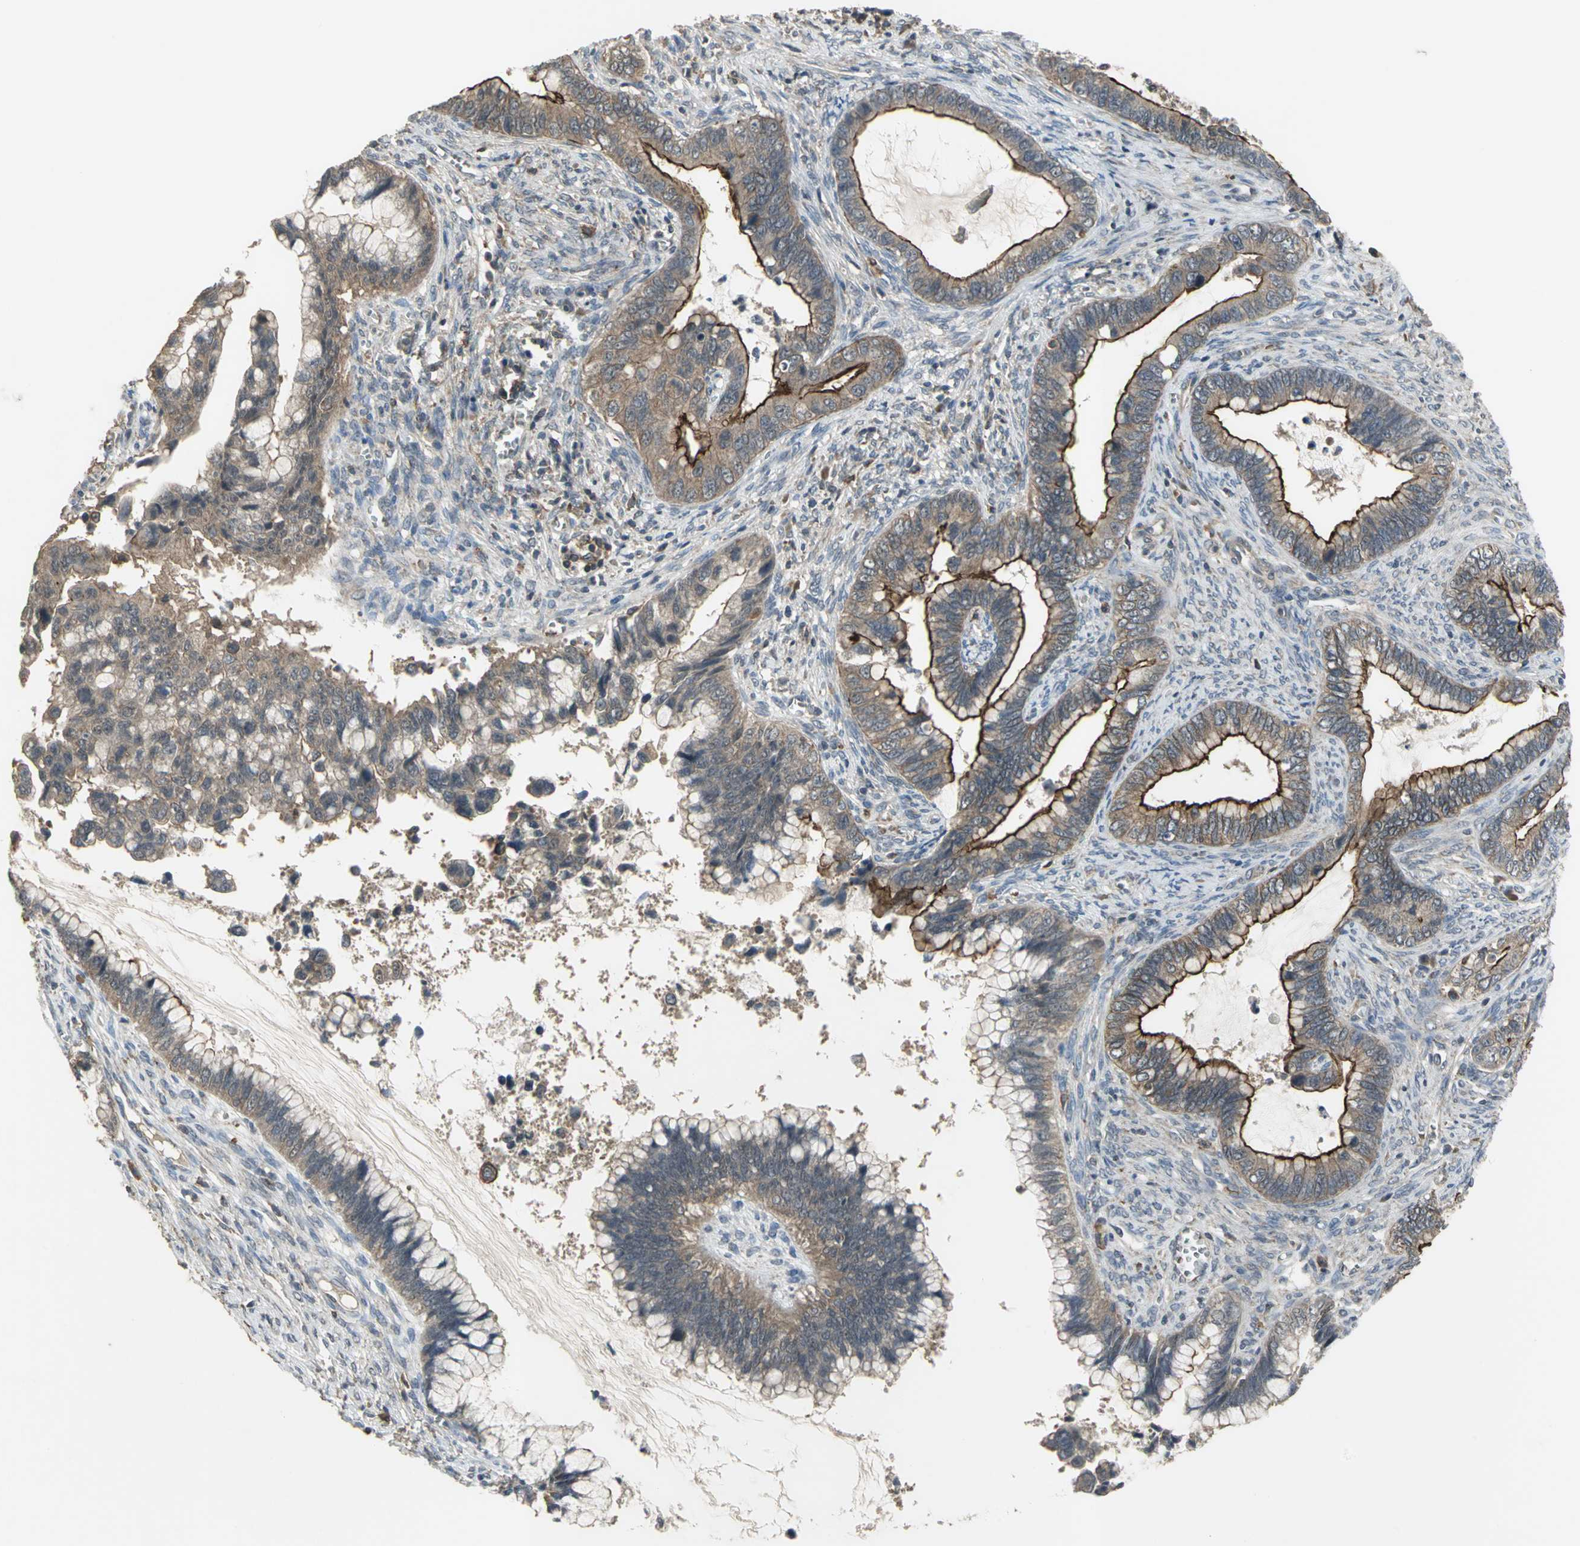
{"staining": {"intensity": "moderate", "quantity": ">75%", "location": "cytoplasmic/membranous"}, "tissue": "cervical cancer", "cell_type": "Tumor cells", "image_type": "cancer", "snomed": [{"axis": "morphology", "description": "Adenocarcinoma, NOS"}, {"axis": "topography", "description": "Cervix"}], "caption": "A medium amount of moderate cytoplasmic/membranous positivity is identified in approximately >75% of tumor cells in adenocarcinoma (cervical) tissue.", "gene": "KEAP1", "patient": {"sex": "female", "age": 44}}